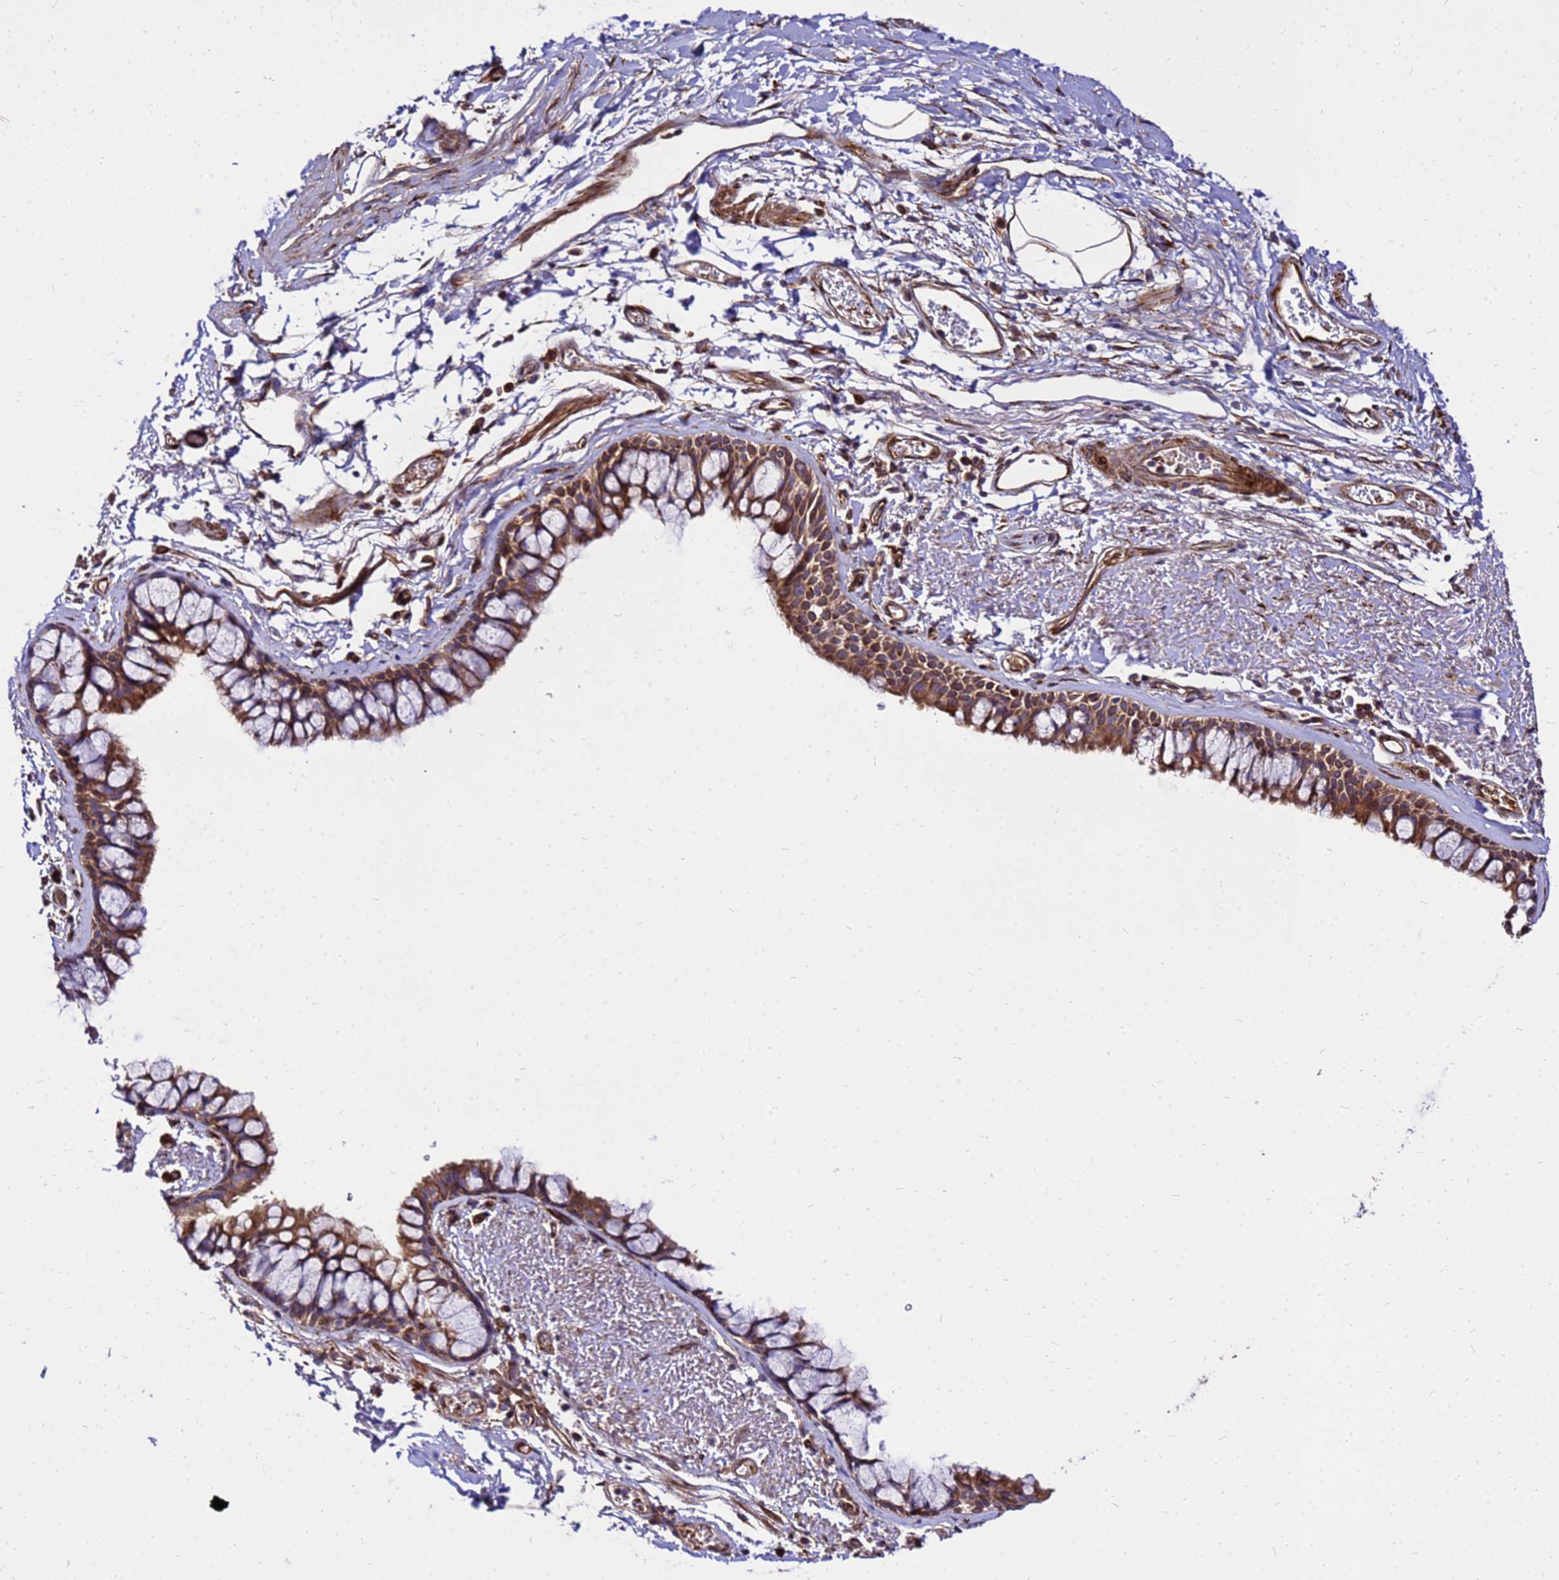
{"staining": {"intensity": "strong", "quantity": ">75%", "location": "cytoplasmic/membranous"}, "tissue": "bronchus", "cell_type": "Respiratory epithelial cells", "image_type": "normal", "snomed": [{"axis": "morphology", "description": "Normal tissue, NOS"}, {"axis": "topography", "description": "Bronchus"}], "caption": "Normal bronchus demonstrates strong cytoplasmic/membranous positivity in approximately >75% of respiratory epithelial cells.", "gene": "WWC2", "patient": {"sex": "male", "age": 65}}